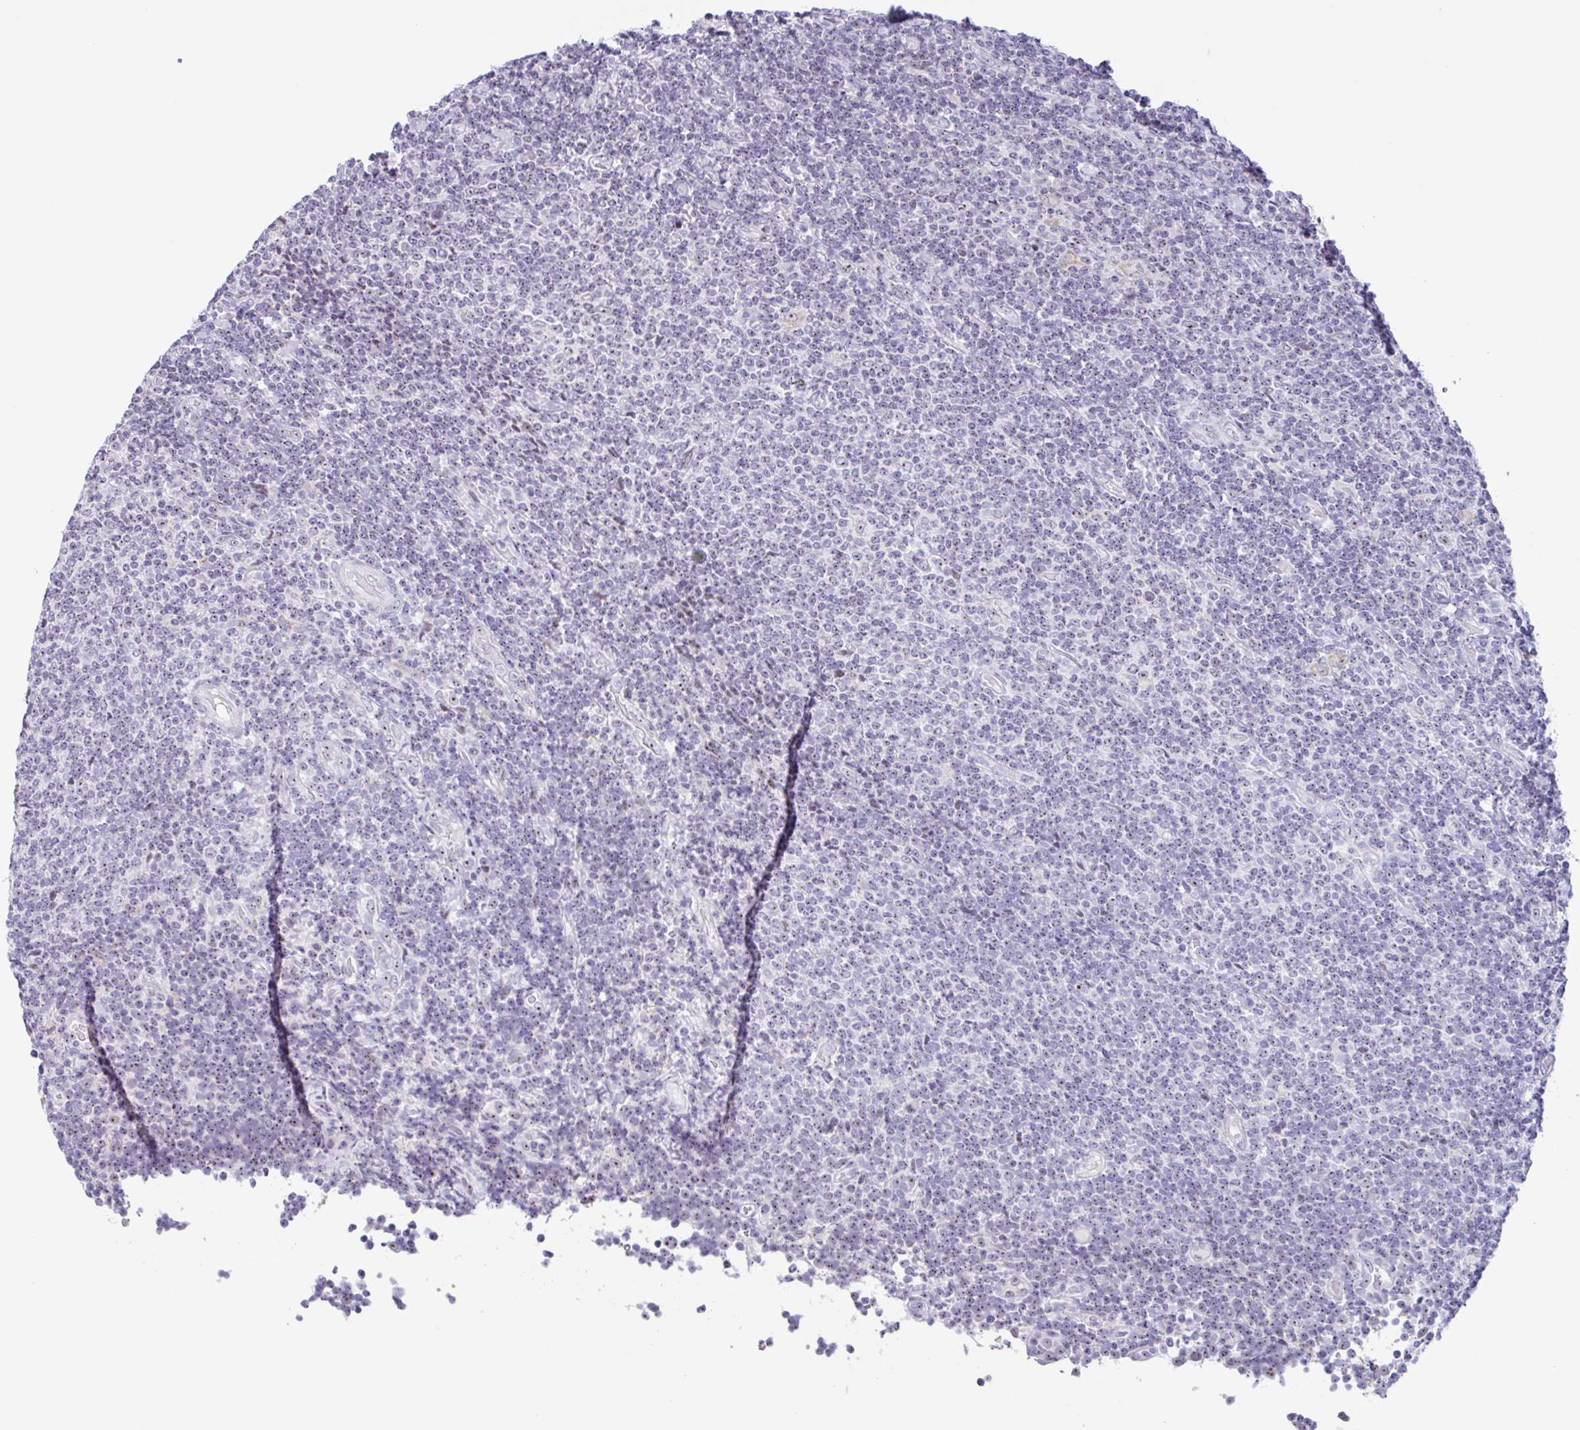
{"staining": {"intensity": "negative", "quantity": "none", "location": "none"}, "tissue": "lymphoma", "cell_type": "Tumor cells", "image_type": "cancer", "snomed": [{"axis": "morphology", "description": "Malignant lymphoma, non-Hodgkin's type, Low grade"}, {"axis": "topography", "description": "Lymph node"}], "caption": "This is an immunohistochemistry (IHC) histopathology image of human malignant lymphoma, non-Hodgkin's type (low-grade). There is no expression in tumor cells.", "gene": "LENG9", "patient": {"sex": "male", "age": 52}}